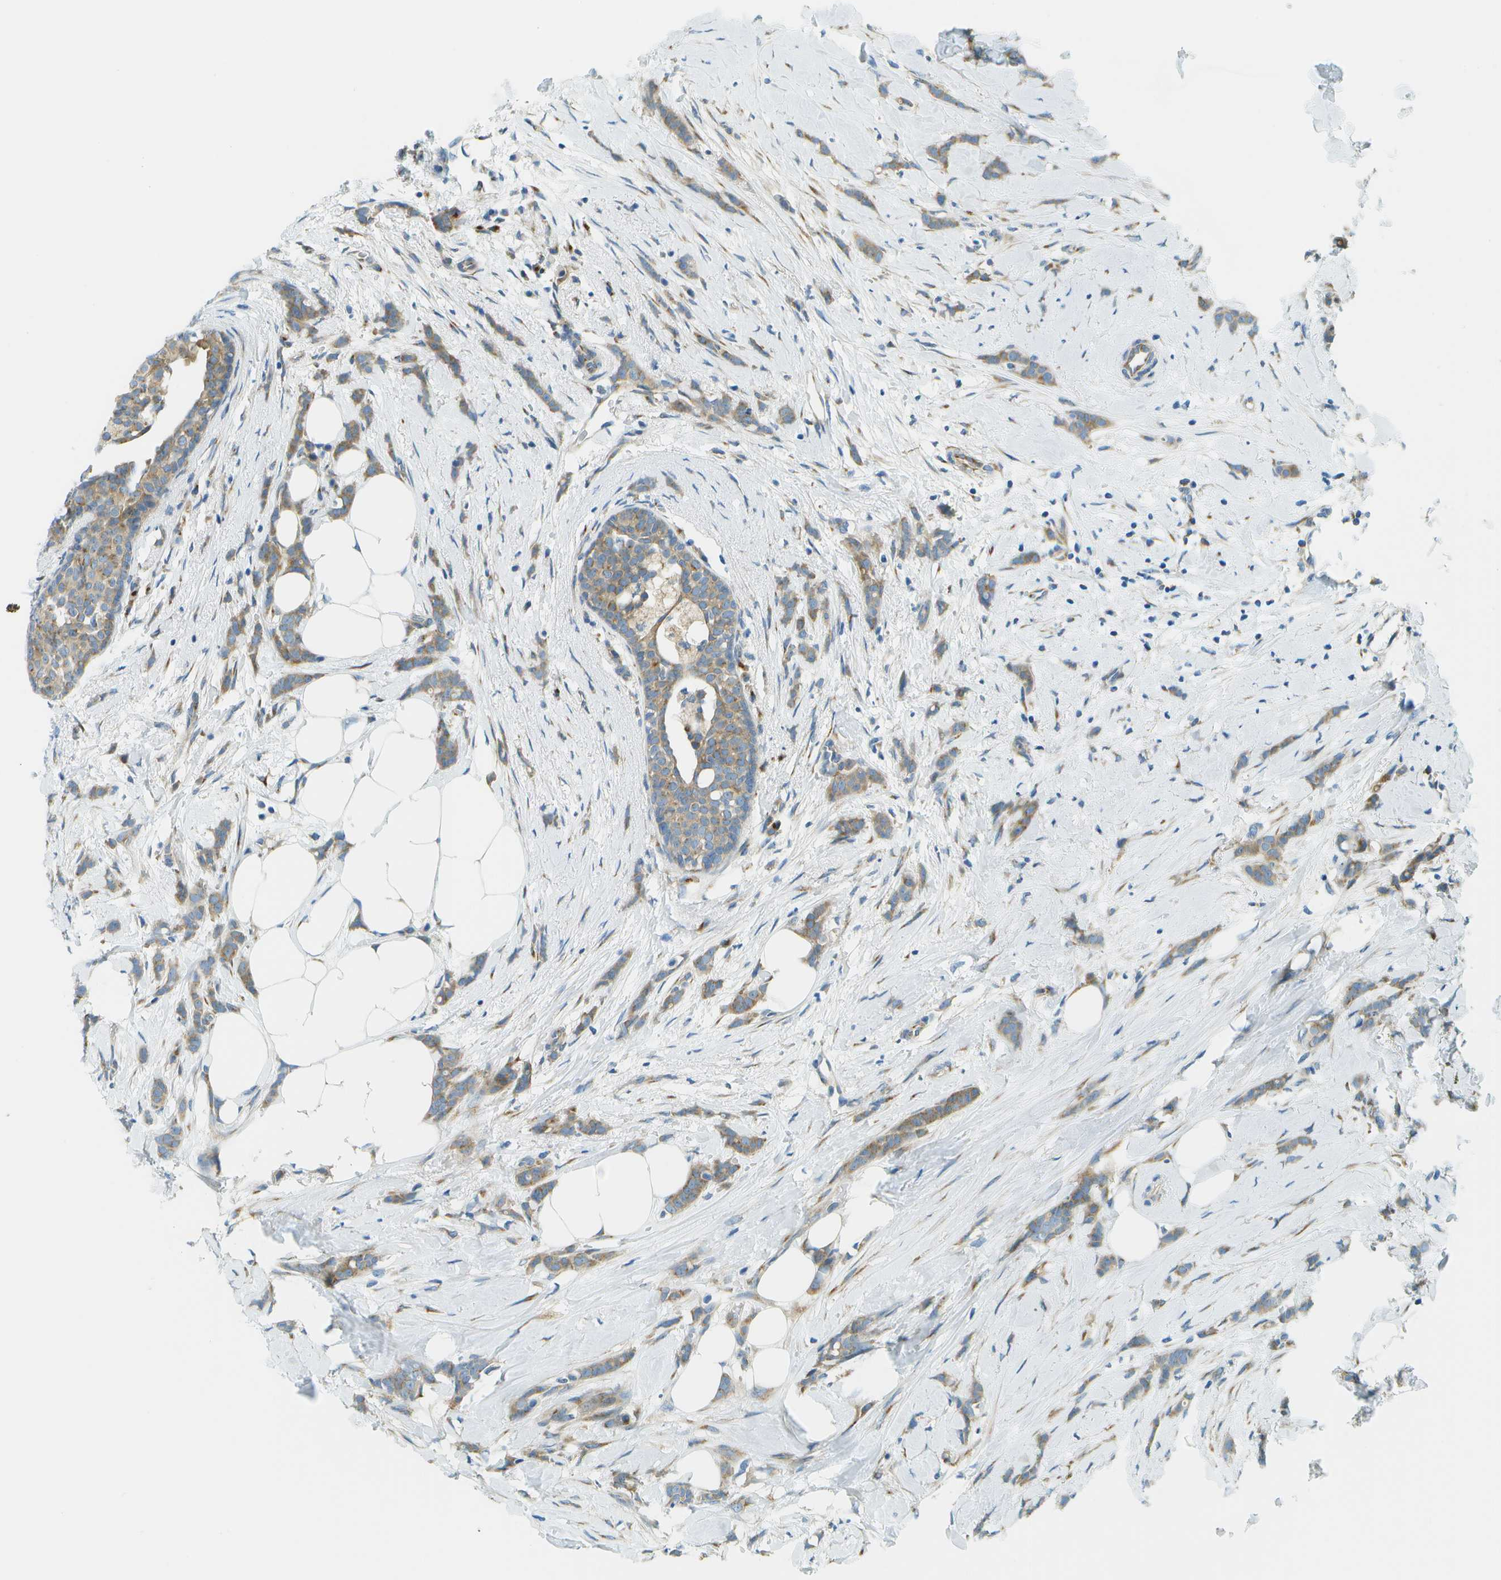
{"staining": {"intensity": "moderate", "quantity": ">75%", "location": "cytoplasmic/membranous"}, "tissue": "breast cancer", "cell_type": "Tumor cells", "image_type": "cancer", "snomed": [{"axis": "morphology", "description": "Lobular carcinoma, in situ"}, {"axis": "morphology", "description": "Lobular carcinoma"}, {"axis": "topography", "description": "Breast"}], "caption": "This is an image of immunohistochemistry (IHC) staining of lobular carcinoma in situ (breast), which shows moderate positivity in the cytoplasmic/membranous of tumor cells.", "gene": "ACBD3", "patient": {"sex": "female", "age": 41}}